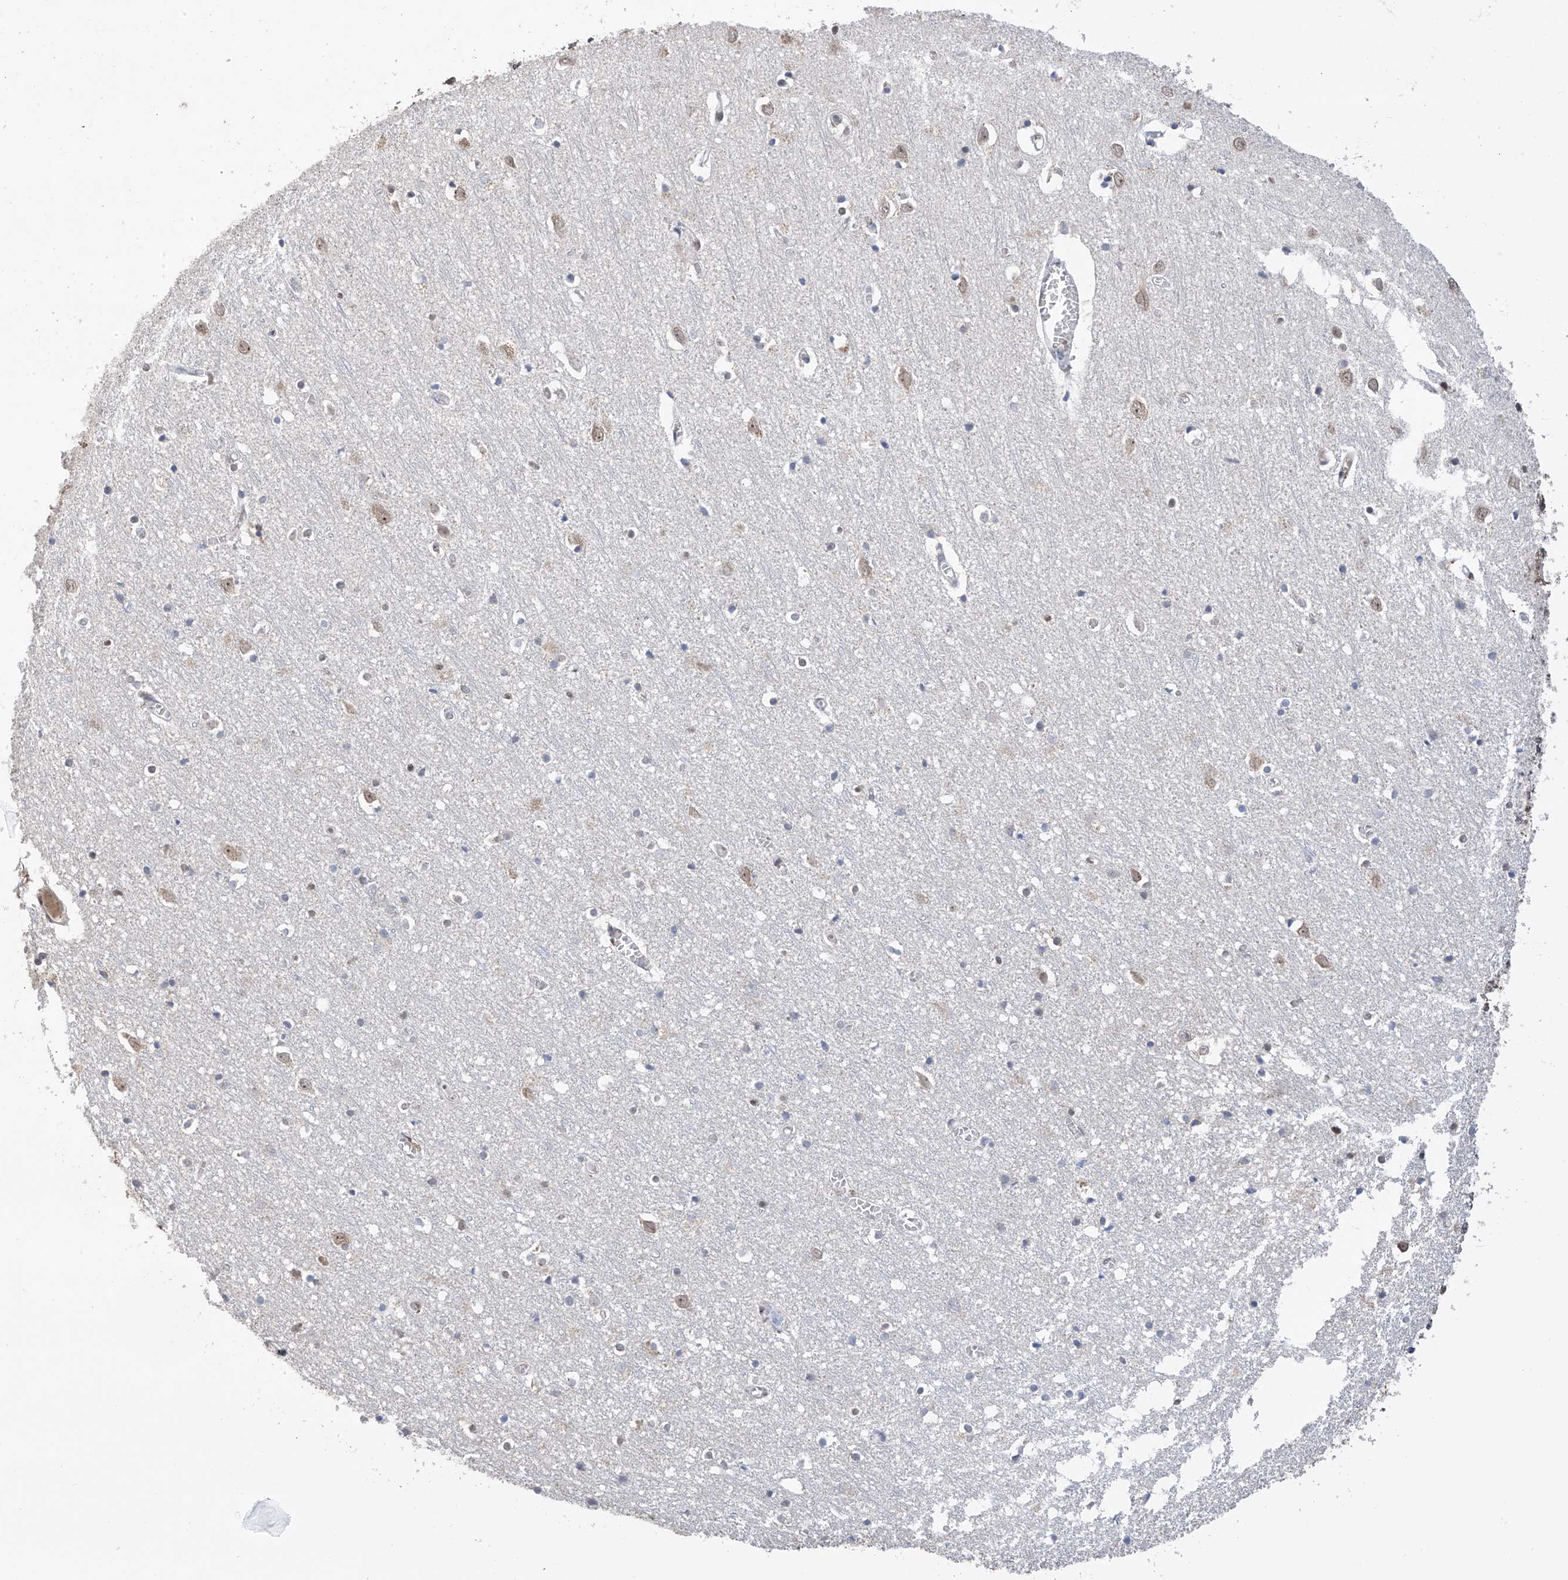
{"staining": {"intensity": "negative", "quantity": "none", "location": "none"}, "tissue": "cerebral cortex", "cell_type": "Endothelial cells", "image_type": "normal", "snomed": [{"axis": "morphology", "description": "Normal tissue, NOS"}, {"axis": "topography", "description": "Cerebral cortex"}], "caption": "High magnification brightfield microscopy of benign cerebral cortex stained with DAB (brown) and counterstained with hematoxylin (blue): endothelial cells show no significant positivity. Brightfield microscopy of immunohistochemistry stained with DAB (3,3'-diaminobenzidine) (brown) and hematoxylin (blue), captured at high magnification.", "gene": "C1orf131", "patient": {"sex": "female", "age": 64}}